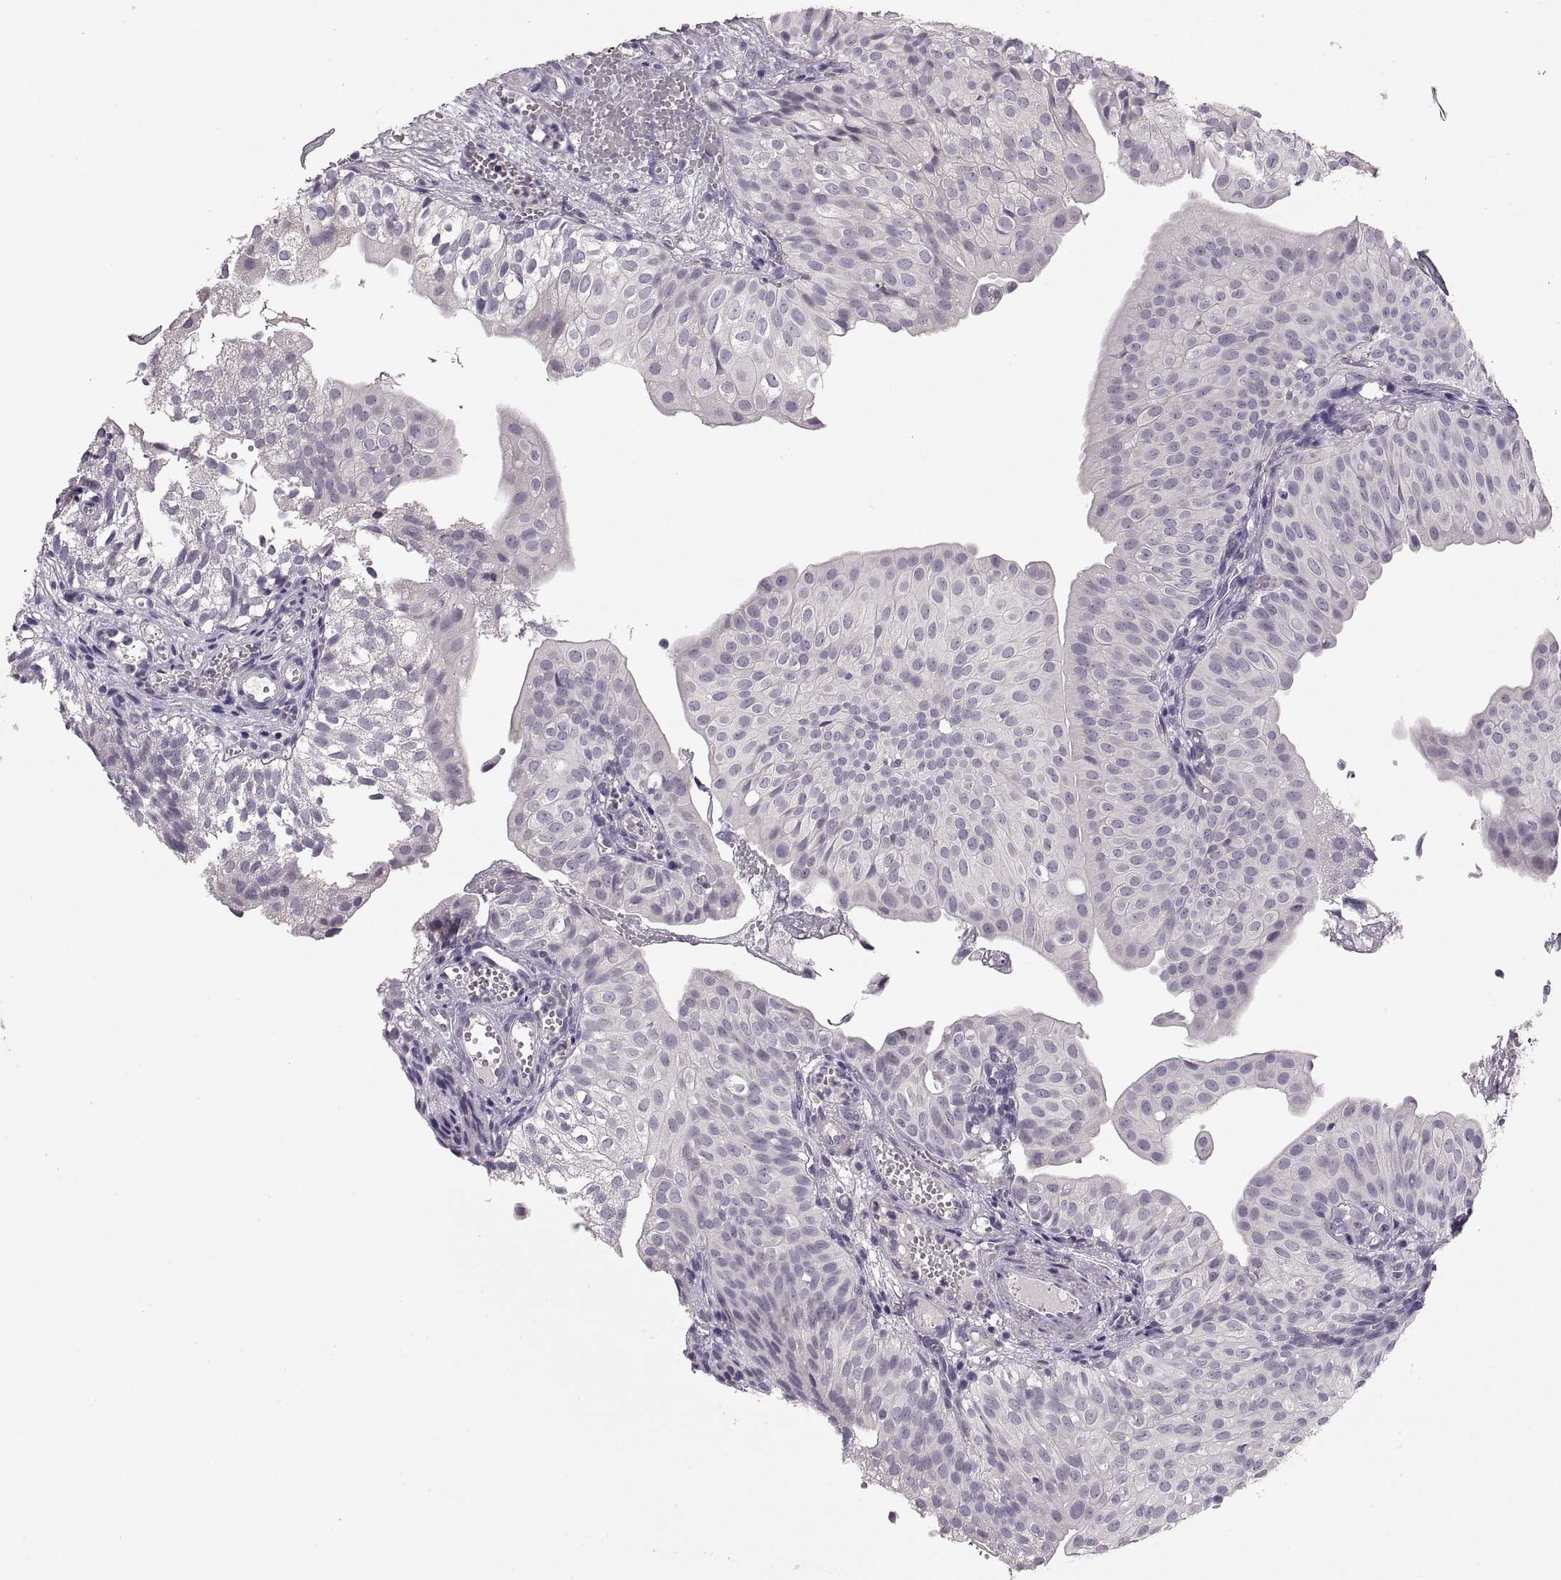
{"staining": {"intensity": "negative", "quantity": "none", "location": "none"}, "tissue": "urothelial cancer", "cell_type": "Tumor cells", "image_type": "cancer", "snomed": [{"axis": "morphology", "description": "Urothelial carcinoma, Low grade"}, {"axis": "topography", "description": "Urinary bladder"}], "caption": "IHC of human urothelial carcinoma (low-grade) shows no positivity in tumor cells.", "gene": "ADH6", "patient": {"sex": "male", "age": 72}}